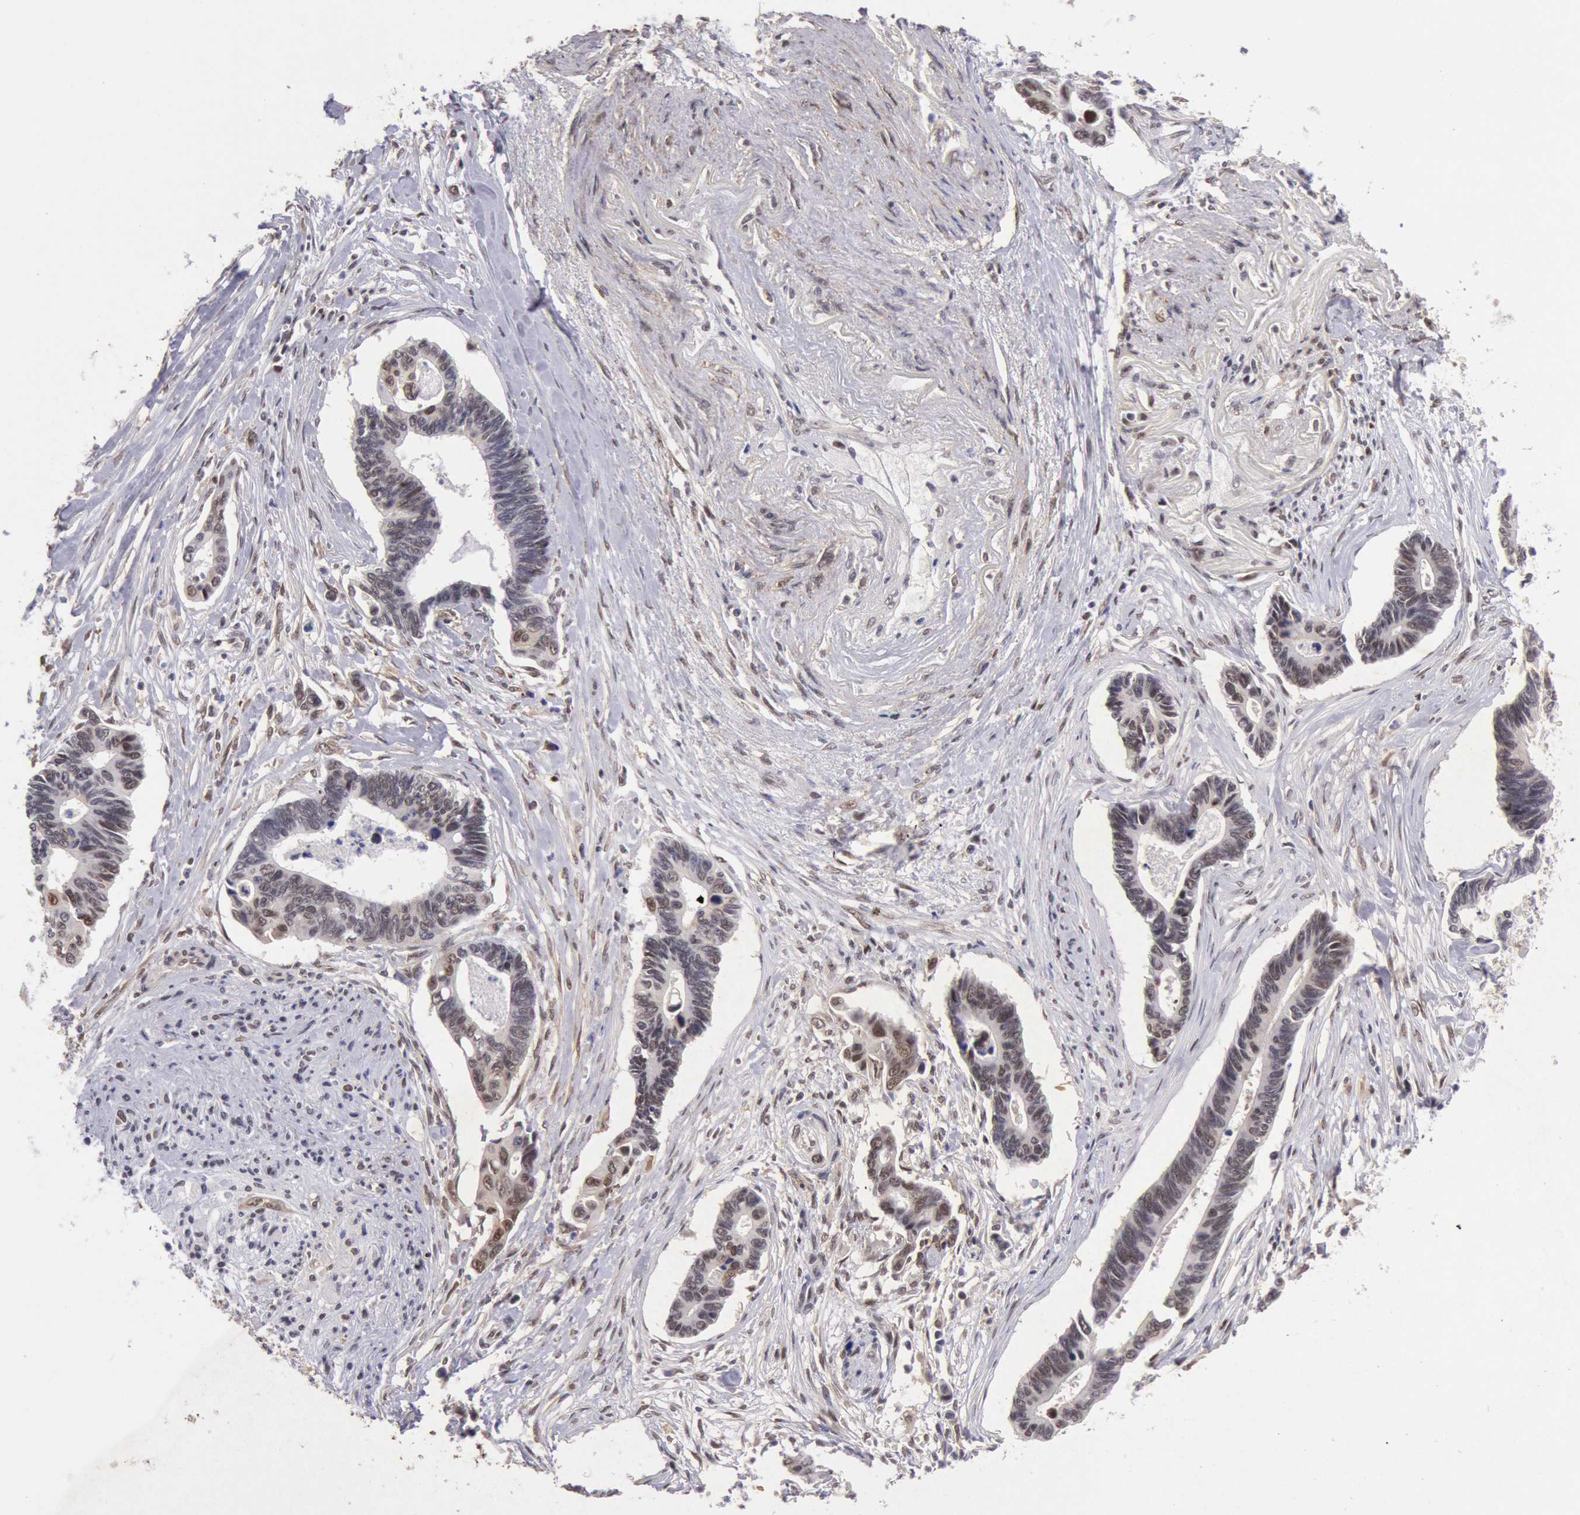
{"staining": {"intensity": "weak", "quantity": "25%-75%", "location": "nuclear"}, "tissue": "pancreatic cancer", "cell_type": "Tumor cells", "image_type": "cancer", "snomed": [{"axis": "morphology", "description": "Adenocarcinoma, NOS"}, {"axis": "topography", "description": "Pancreas"}], "caption": "A high-resolution photomicrograph shows immunohistochemistry staining of pancreatic cancer, which reveals weak nuclear positivity in about 25%-75% of tumor cells. The staining was performed using DAB (3,3'-diaminobenzidine), with brown indicating positive protein expression. Nuclei are stained blue with hematoxylin.", "gene": "CDKN2B", "patient": {"sex": "female", "age": 70}}